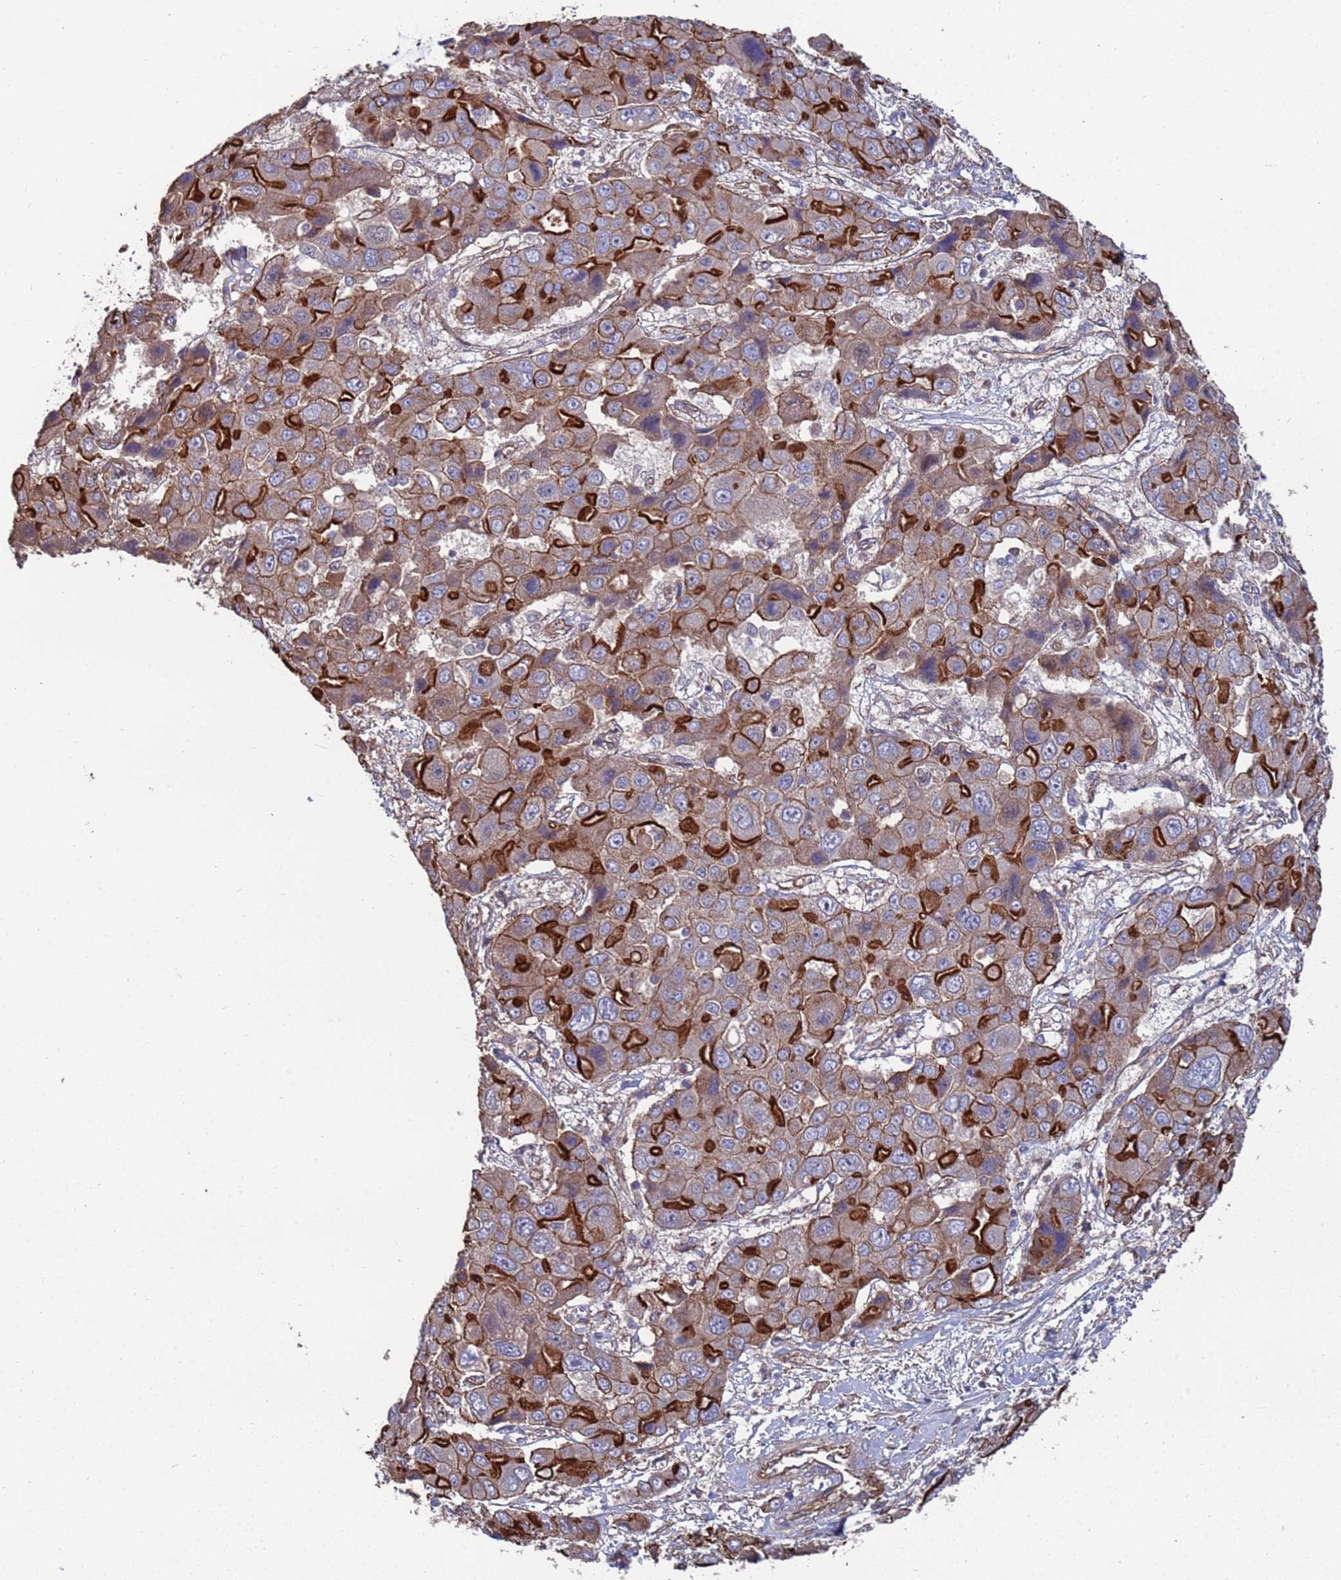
{"staining": {"intensity": "strong", "quantity": "25%-75%", "location": "cytoplasmic/membranous"}, "tissue": "liver cancer", "cell_type": "Tumor cells", "image_type": "cancer", "snomed": [{"axis": "morphology", "description": "Cholangiocarcinoma"}, {"axis": "topography", "description": "Liver"}], "caption": "Protein expression analysis of cholangiocarcinoma (liver) shows strong cytoplasmic/membranous staining in approximately 25%-75% of tumor cells.", "gene": "NDUFAF6", "patient": {"sex": "male", "age": 67}}